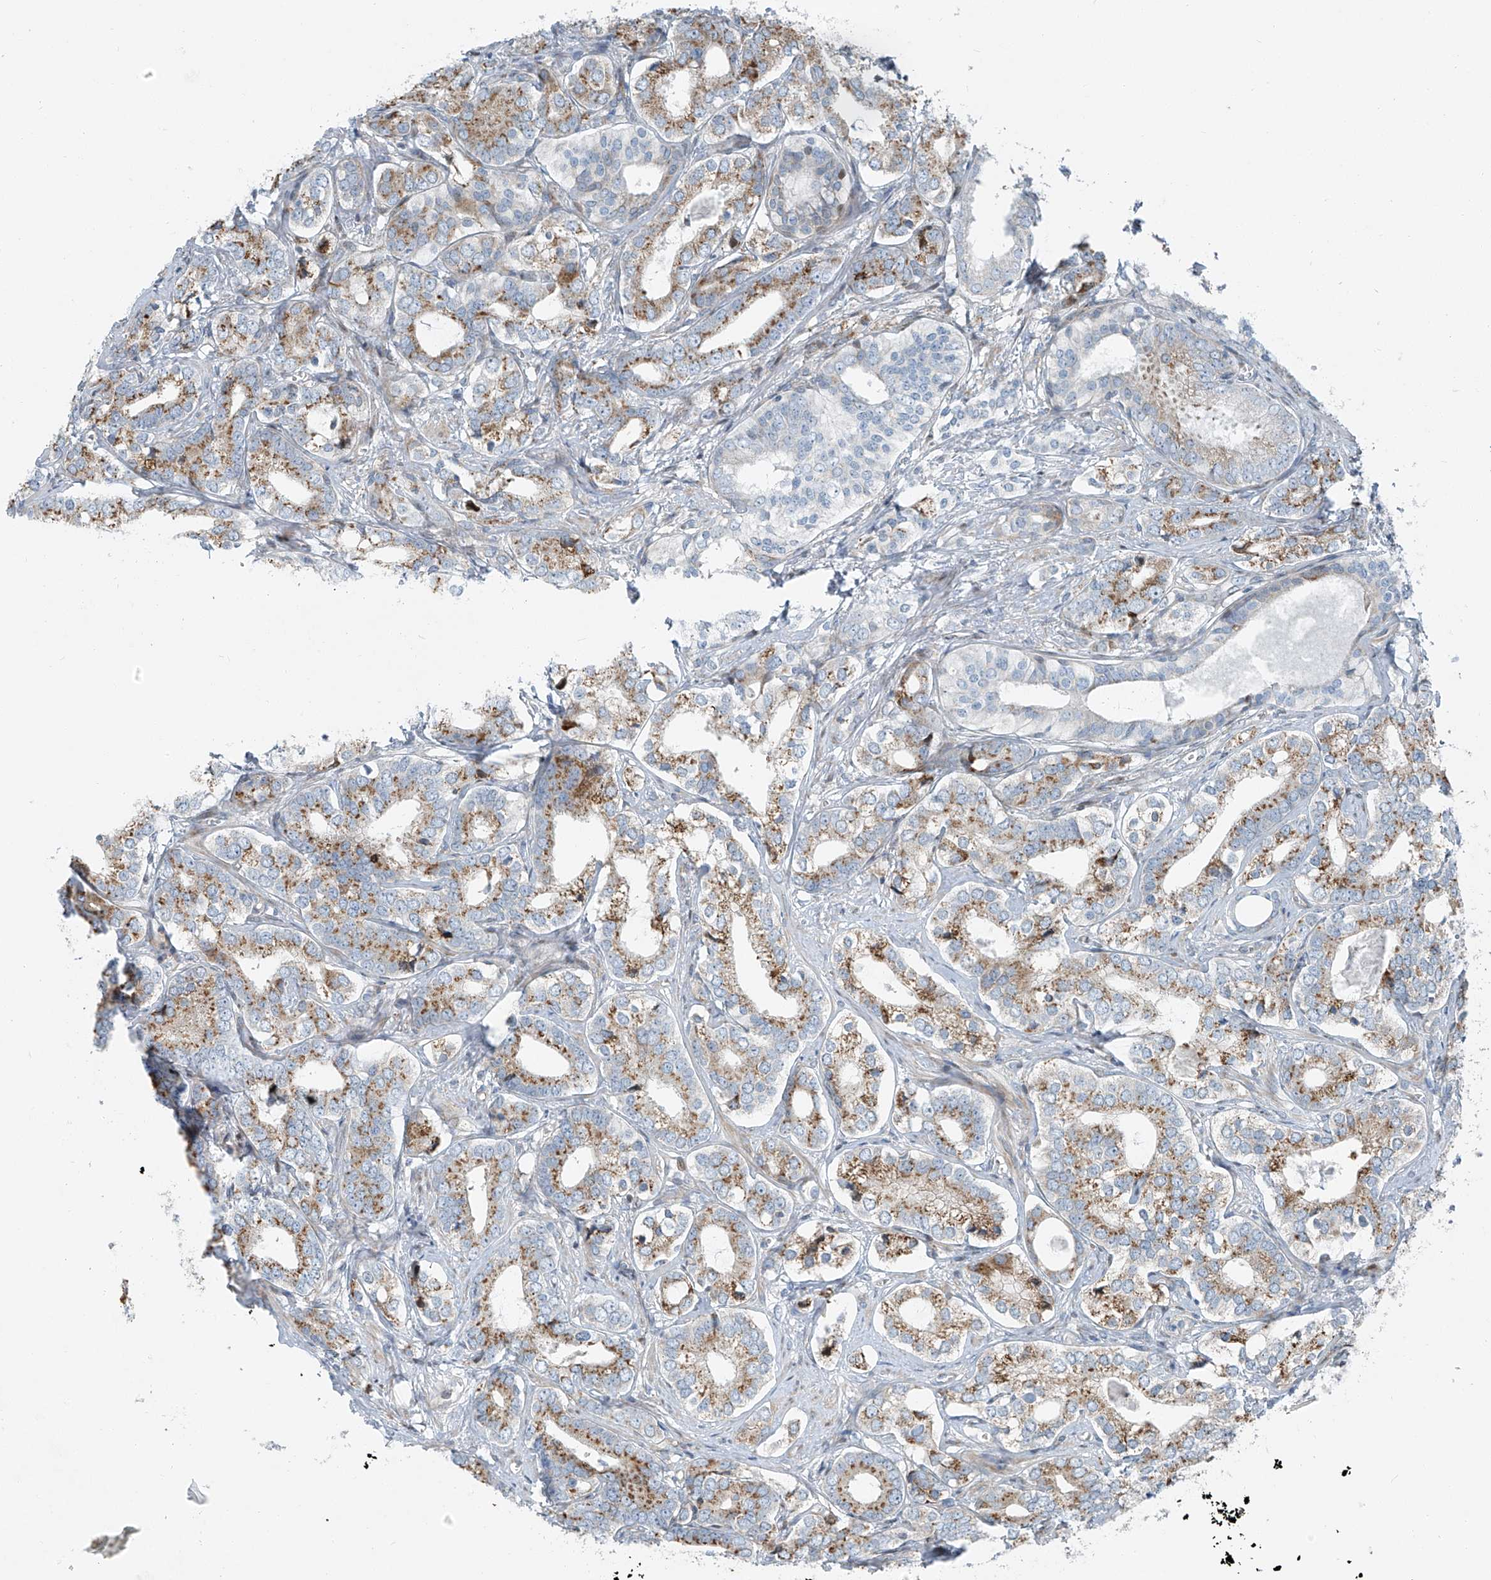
{"staining": {"intensity": "moderate", "quantity": ">75%", "location": "cytoplasmic/membranous"}, "tissue": "prostate cancer", "cell_type": "Tumor cells", "image_type": "cancer", "snomed": [{"axis": "morphology", "description": "Adenocarcinoma, High grade"}, {"axis": "topography", "description": "Prostate"}], "caption": "Immunohistochemistry (IHC) (DAB) staining of human prostate high-grade adenocarcinoma exhibits moderate cytoplasmic/membranous protein staining in about >75% of tumor cells.", "gene": "HIC2", "patient": {"sex": "male", "age": 62}}